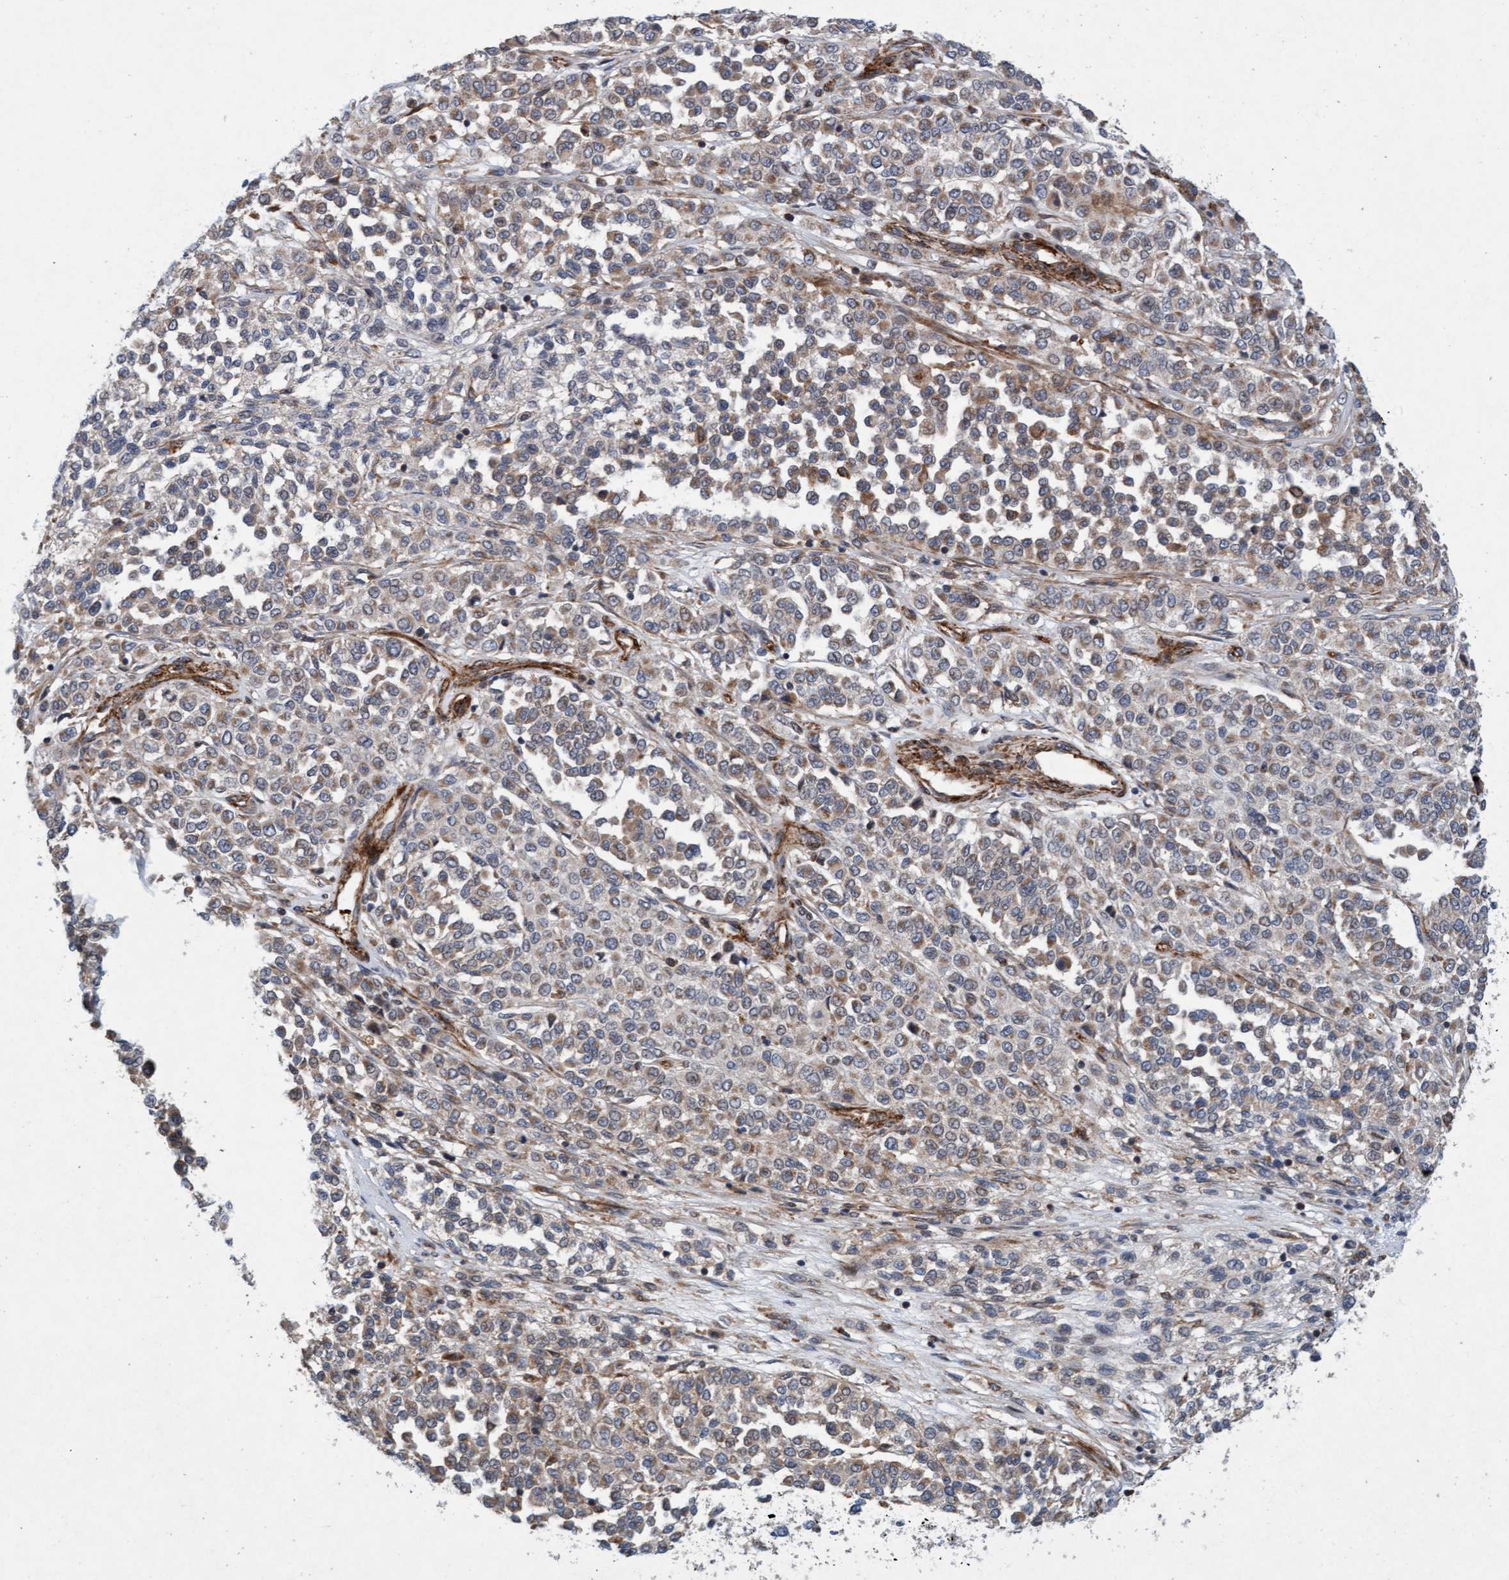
{"staining": {"intensity": "weak", "quantity": ">75%", "location": "cytoplasmic/membranous"}, "tissue": "melanoma", "cell_type": "Tumor cells", "image_type": "cancer", "snomed": [{"axis": "morphology", "description": "Malignant melanoma, Metastatic site"}, {"axis": "topography", "description": "Pancreas"}], "caption": "Weak cytoplasmic/membranous expression is seen in approximately >75% of tumor cells in melanoma.", "gene": "TMEM70", "patient": {"sex": "female", "age": 30}}